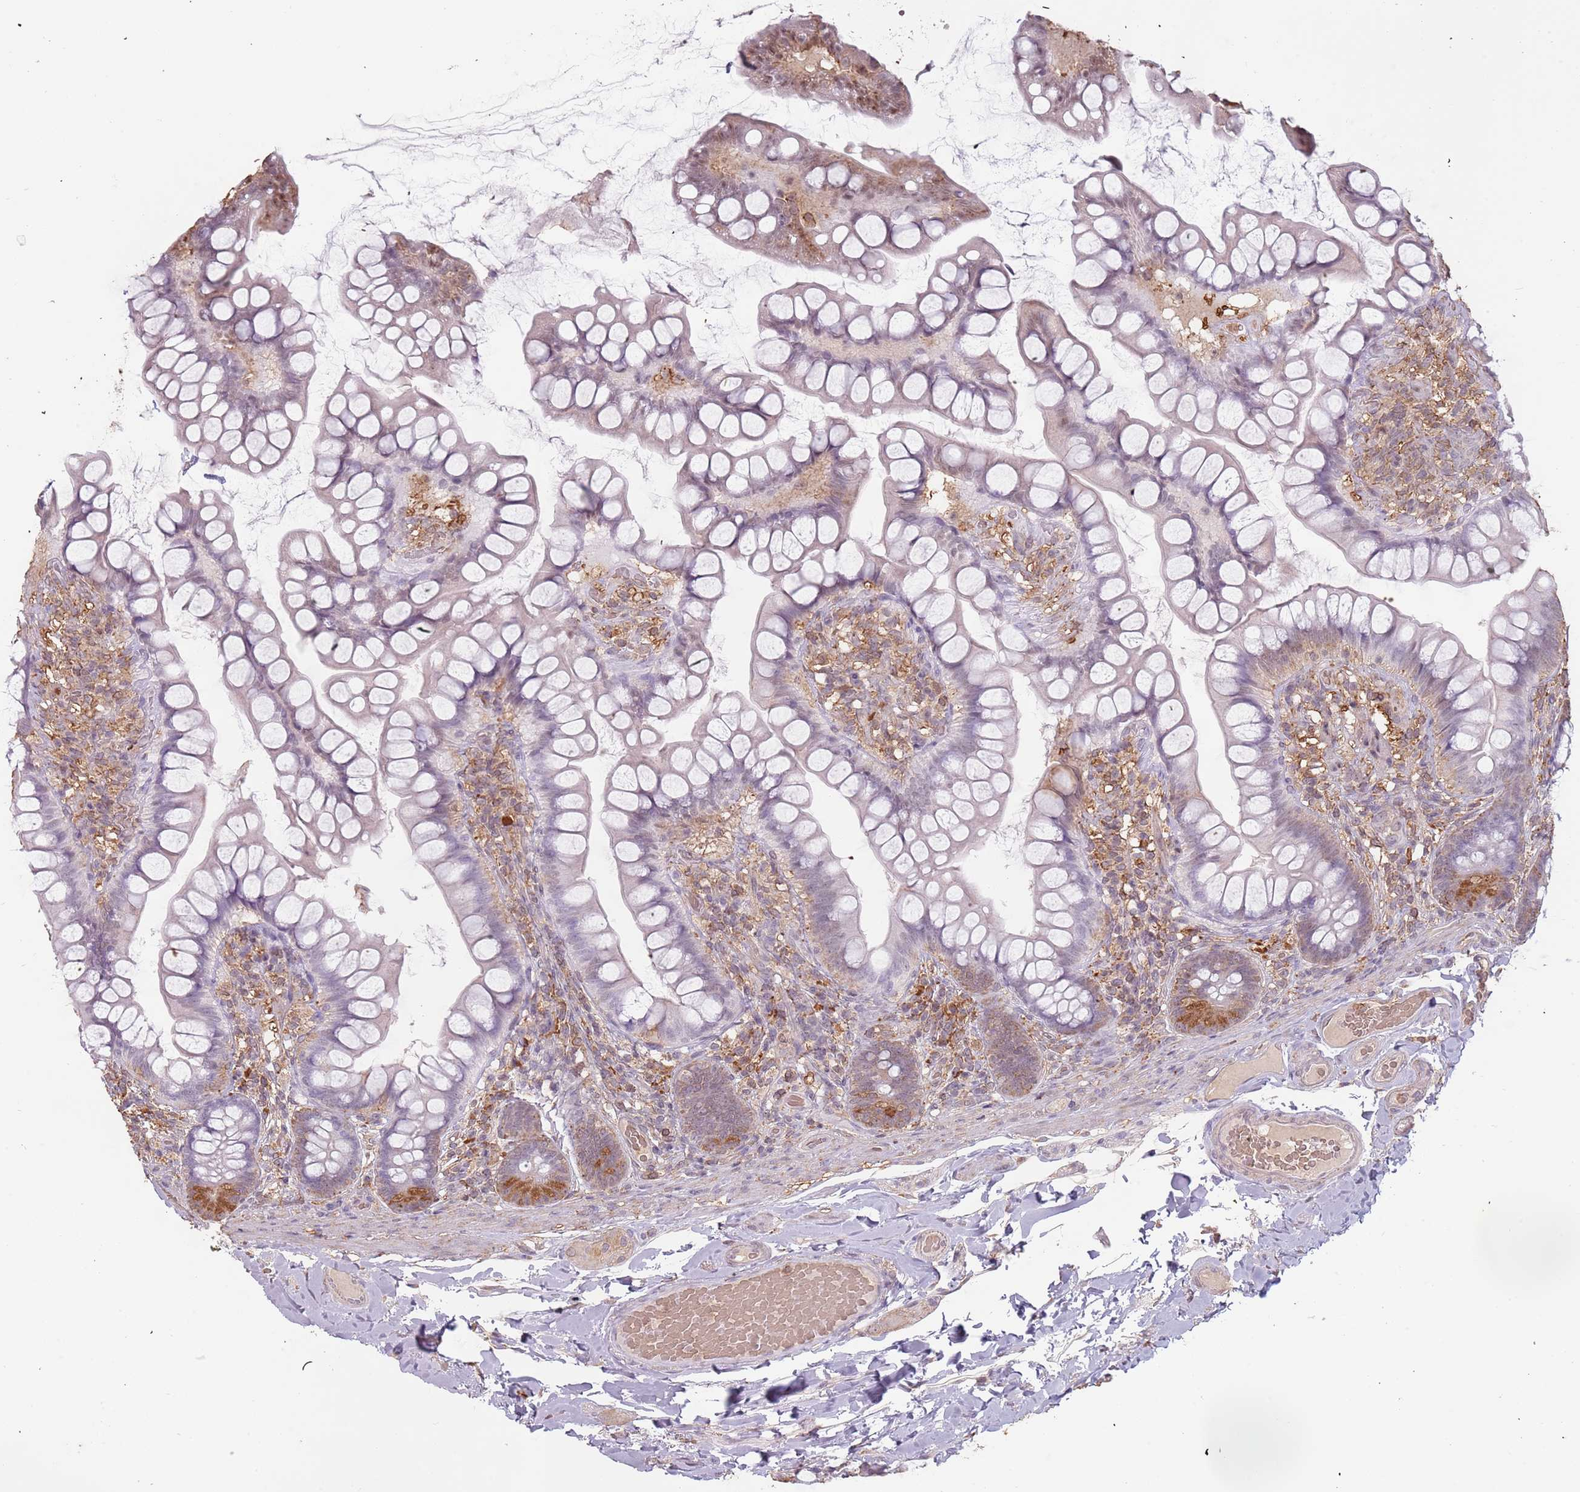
{"staining": {"intensity": "moderate", "quantity": "<25%", "location": "cytoplasmic/membranous"}, "tissue": "small intestine", "cell_type": "Glandular cells", "image_type": "normal", "snomed": [{"axis": "morphology", "description": "Normal tissue, NOS"}, {"axis": "topography", "description": "Small intestine"}], "caption": "Glandular cells demonstrate low levels of moderate cytoplasmic/membranous positivity in about <25% of cells in unremarkable human small intestine.", "gene": "ATOSB", "patient": {"sex": "male", "age": 70}}